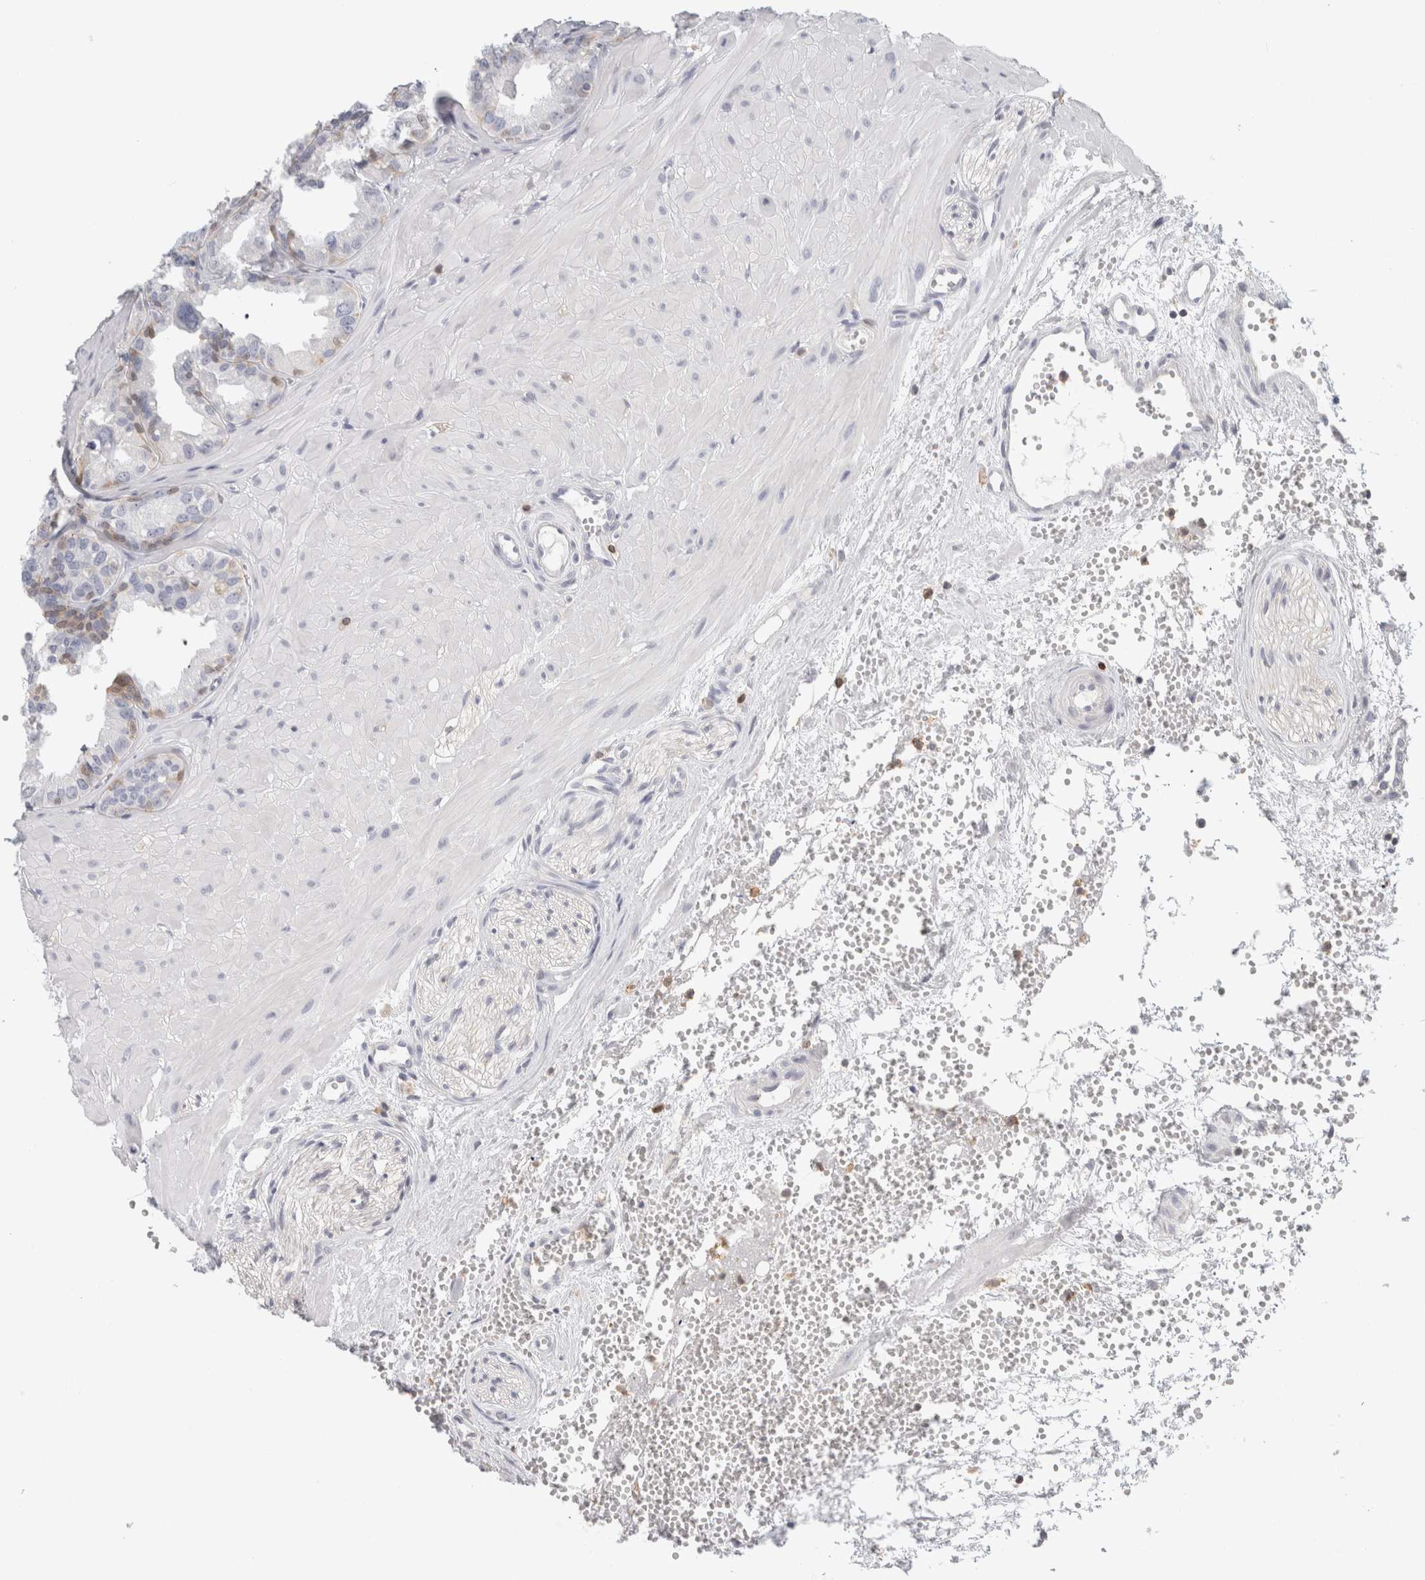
{"staining": {"intensity": "weak", "quantity": "<25%", "location": "cytoplasmic/membranous"}, "tissue": "seminal vesicle", "cell_type": "Glandular cells", "image_type": "normal", "snomed": [{"axis": "morphology", "description": "Normal tissue, NOS"}, {"axis": "topography", "description": "Prostate"}, {"axis": "topography", "description": "Seminal veicle"}], "caption": "IHC histopathology image of normal human seminal vesicle stained for a protein (brown), which exhibits no staining in glandular cells.", "gene": "P2RY2", "patient": {"sex": "male", "age": 51}}